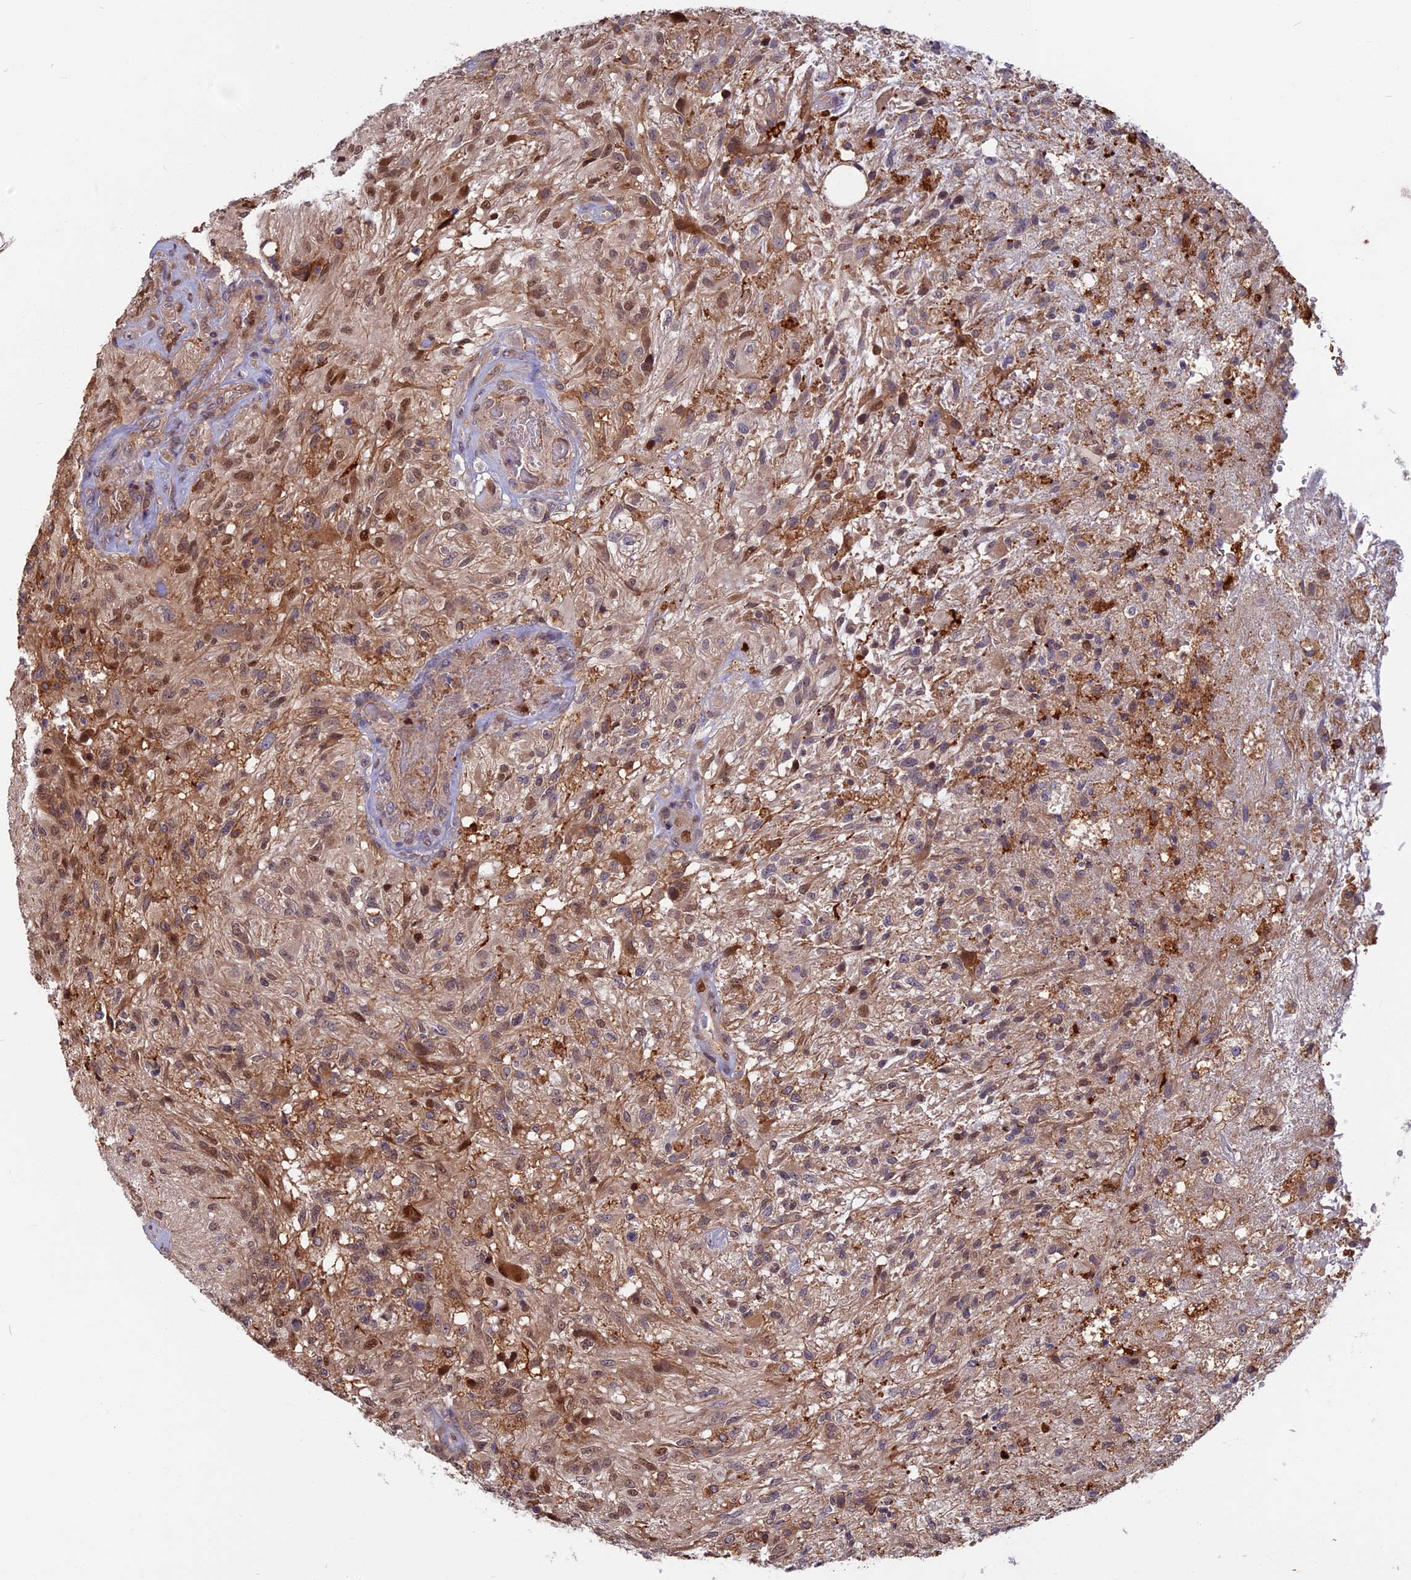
{"staining": {"intensity": "moderate", "quantity": "<25%", "location": "nuclear"}, "tissue": "glioma", "cell_type": "Tumor cells", "image_type": "cancer", "snomed": [{"axis": "morphology", "description": "Glioma, malignant, High grade"}, {"axis": "topography", "description": "Brain"}], "caption": "DAB (3,3'-diaminobenzidine) immunohistochemical staining of malignant high-grade glioma demonstrates moderate nuclear protein positivity in approximately <25% of tumor cells.", "gene": "SPG11", "patient": {"sex": "male", "age": 56}}